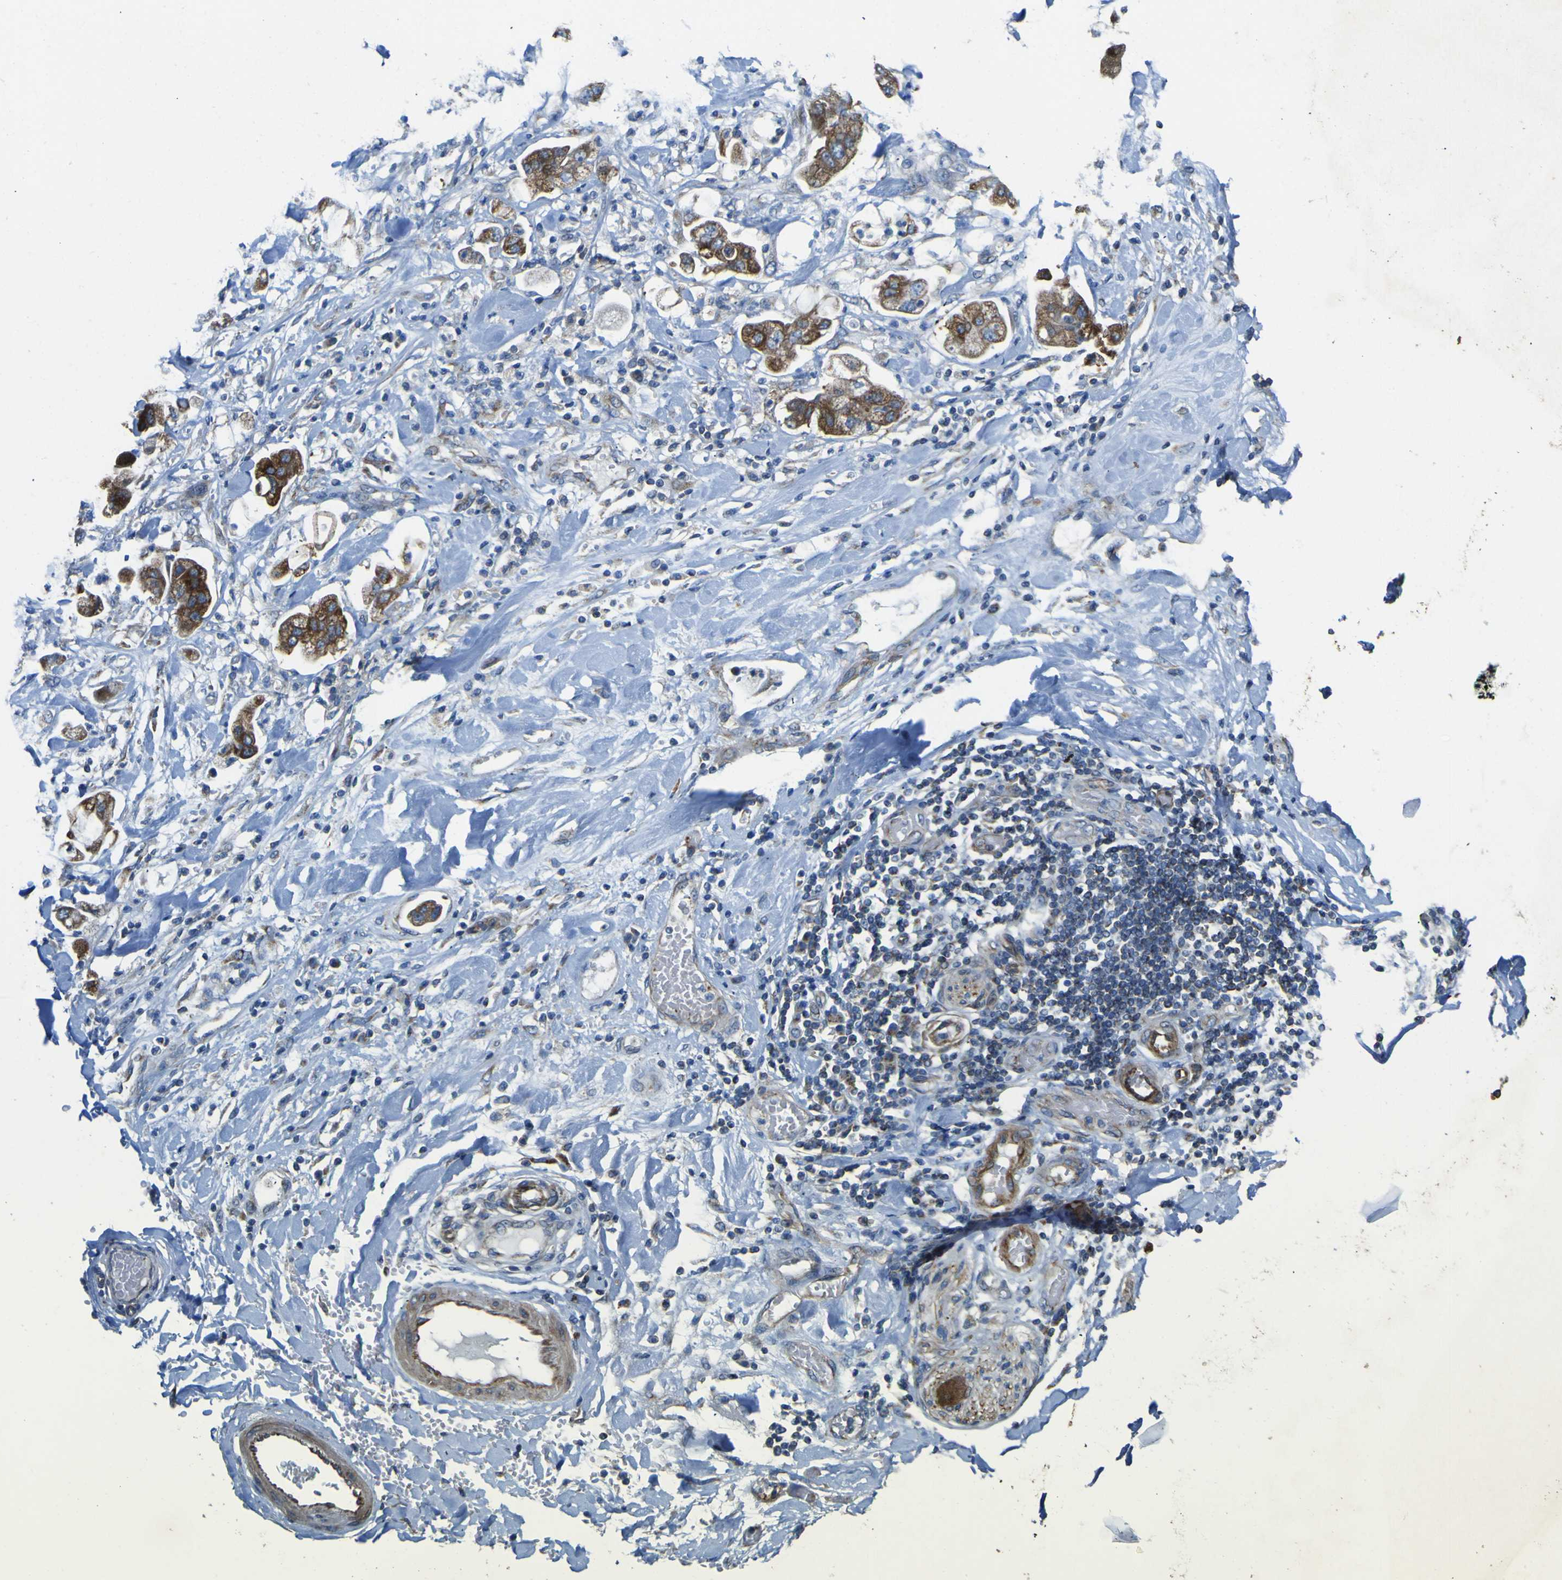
{"staining": {"intensity": "moderate", "quantity": ">75%", "location": "cytoplasmic/membranous"}, "tissue": "stomach cancer", "cell_type": "Tumor cells", "image_type": "cancer", "snomed": [{"axis": "morphology", "description": "Adenocarcinoma, NOS"}, {"axis": "topography", "description": "Stomach"}], "caption": "This is an image of immunohistochemistry (IHC) staining of stomach cancer, which shows moderate staining in the cytoplasmic/membranous of tumor cells.", "gene": "ALDH18A1", "patient": {"sex": "male", "age": 62}}